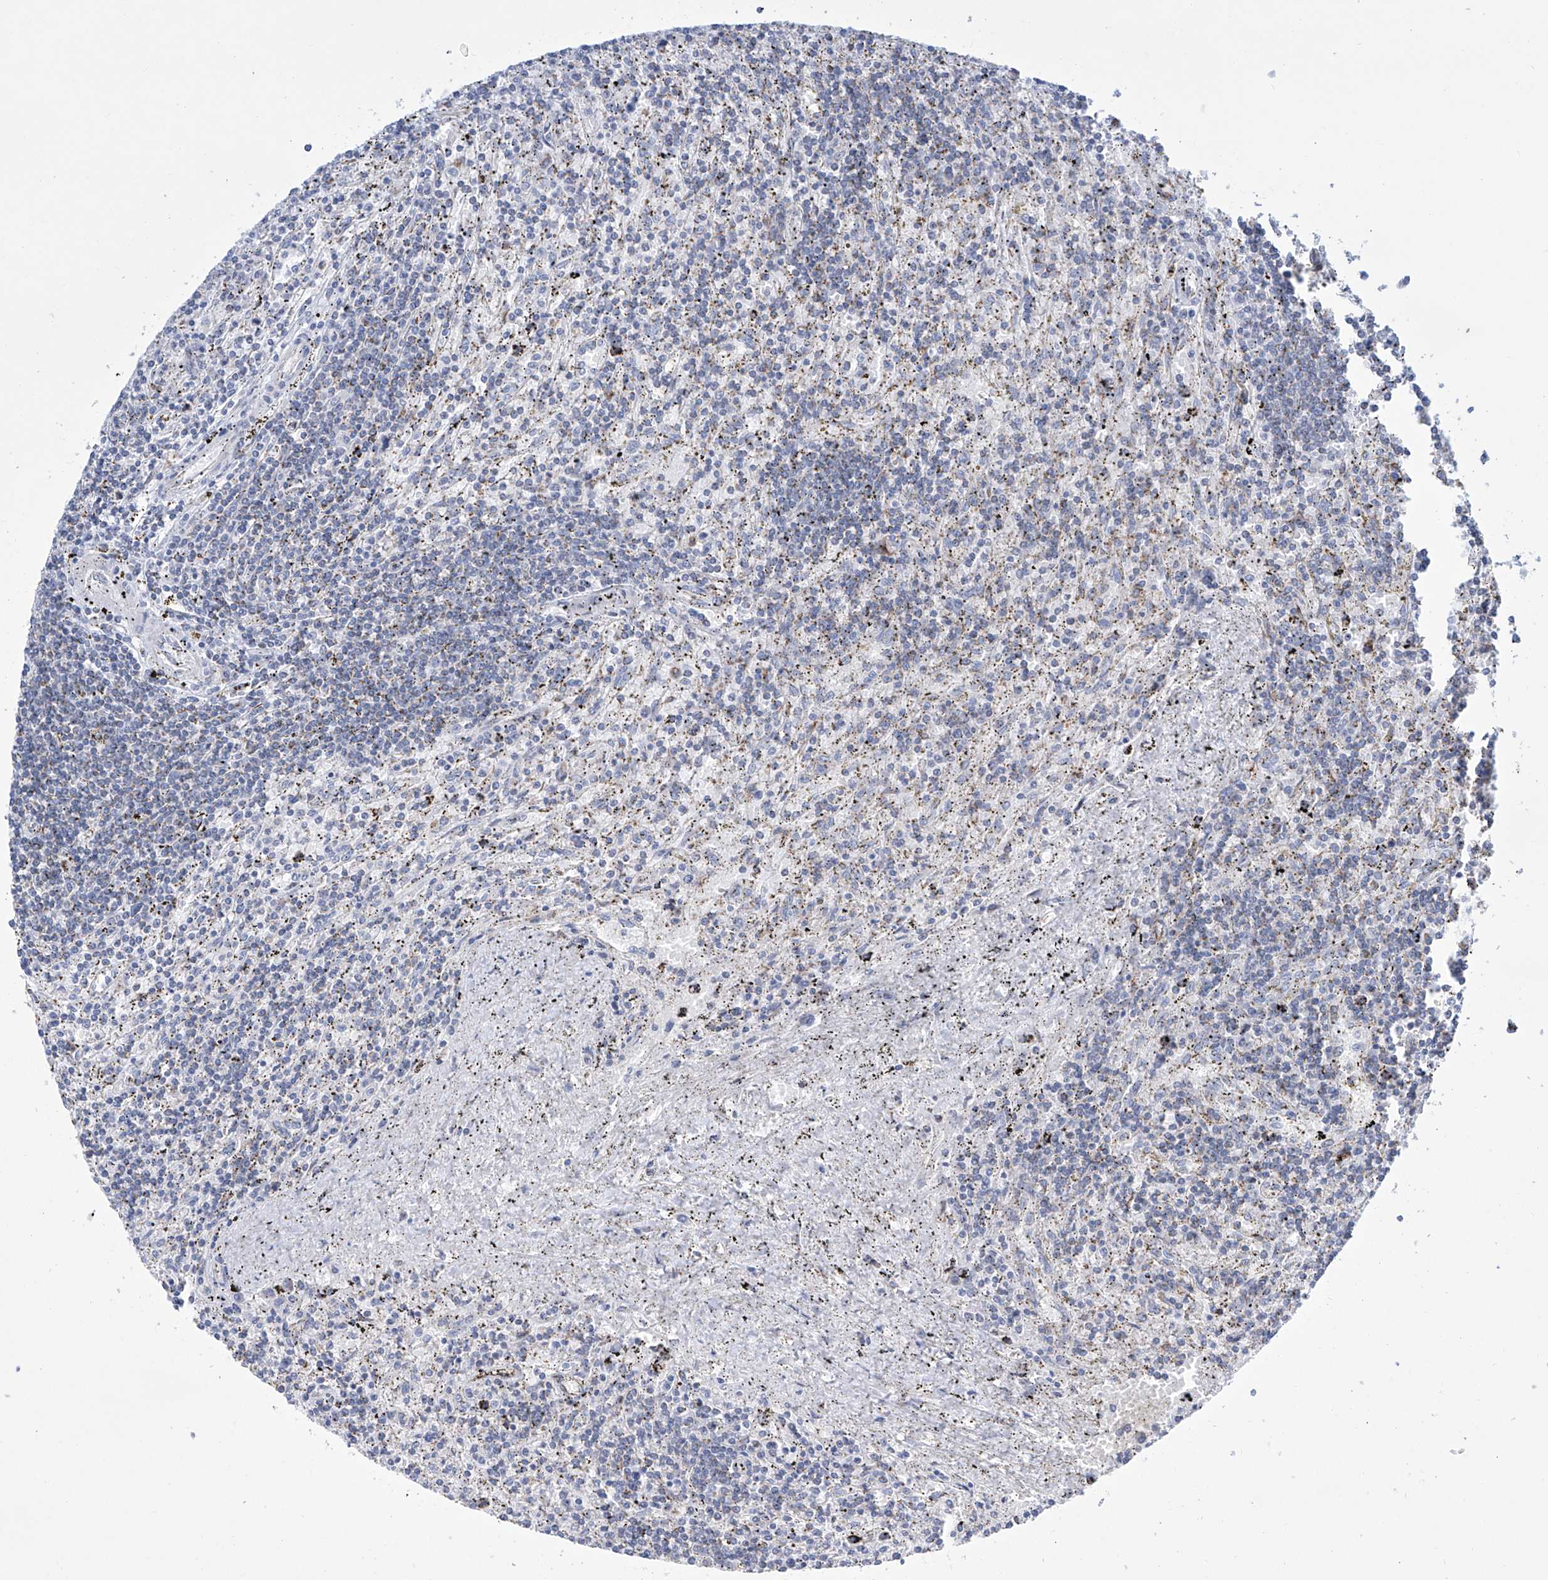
{"staining": {"intensity": "negative", "quantity": "none", "location": "none"}, "tissue": "lymphoma", "cell_type": "Tumor cells", "image_type": "cancer", "snomed": [{"axis": "morphology", "description": "Malignant lymphoma, non-Hodgkin's type, Low grade"}, {"axis": "topography", "description": "Spleen"}], "caption": "A photomicrograph of lymphoma stained for a protein reveals no brown staining in tumor cells.", "gene": "ALDH6A1", "patient": {"sex": "male", "age": 76}}